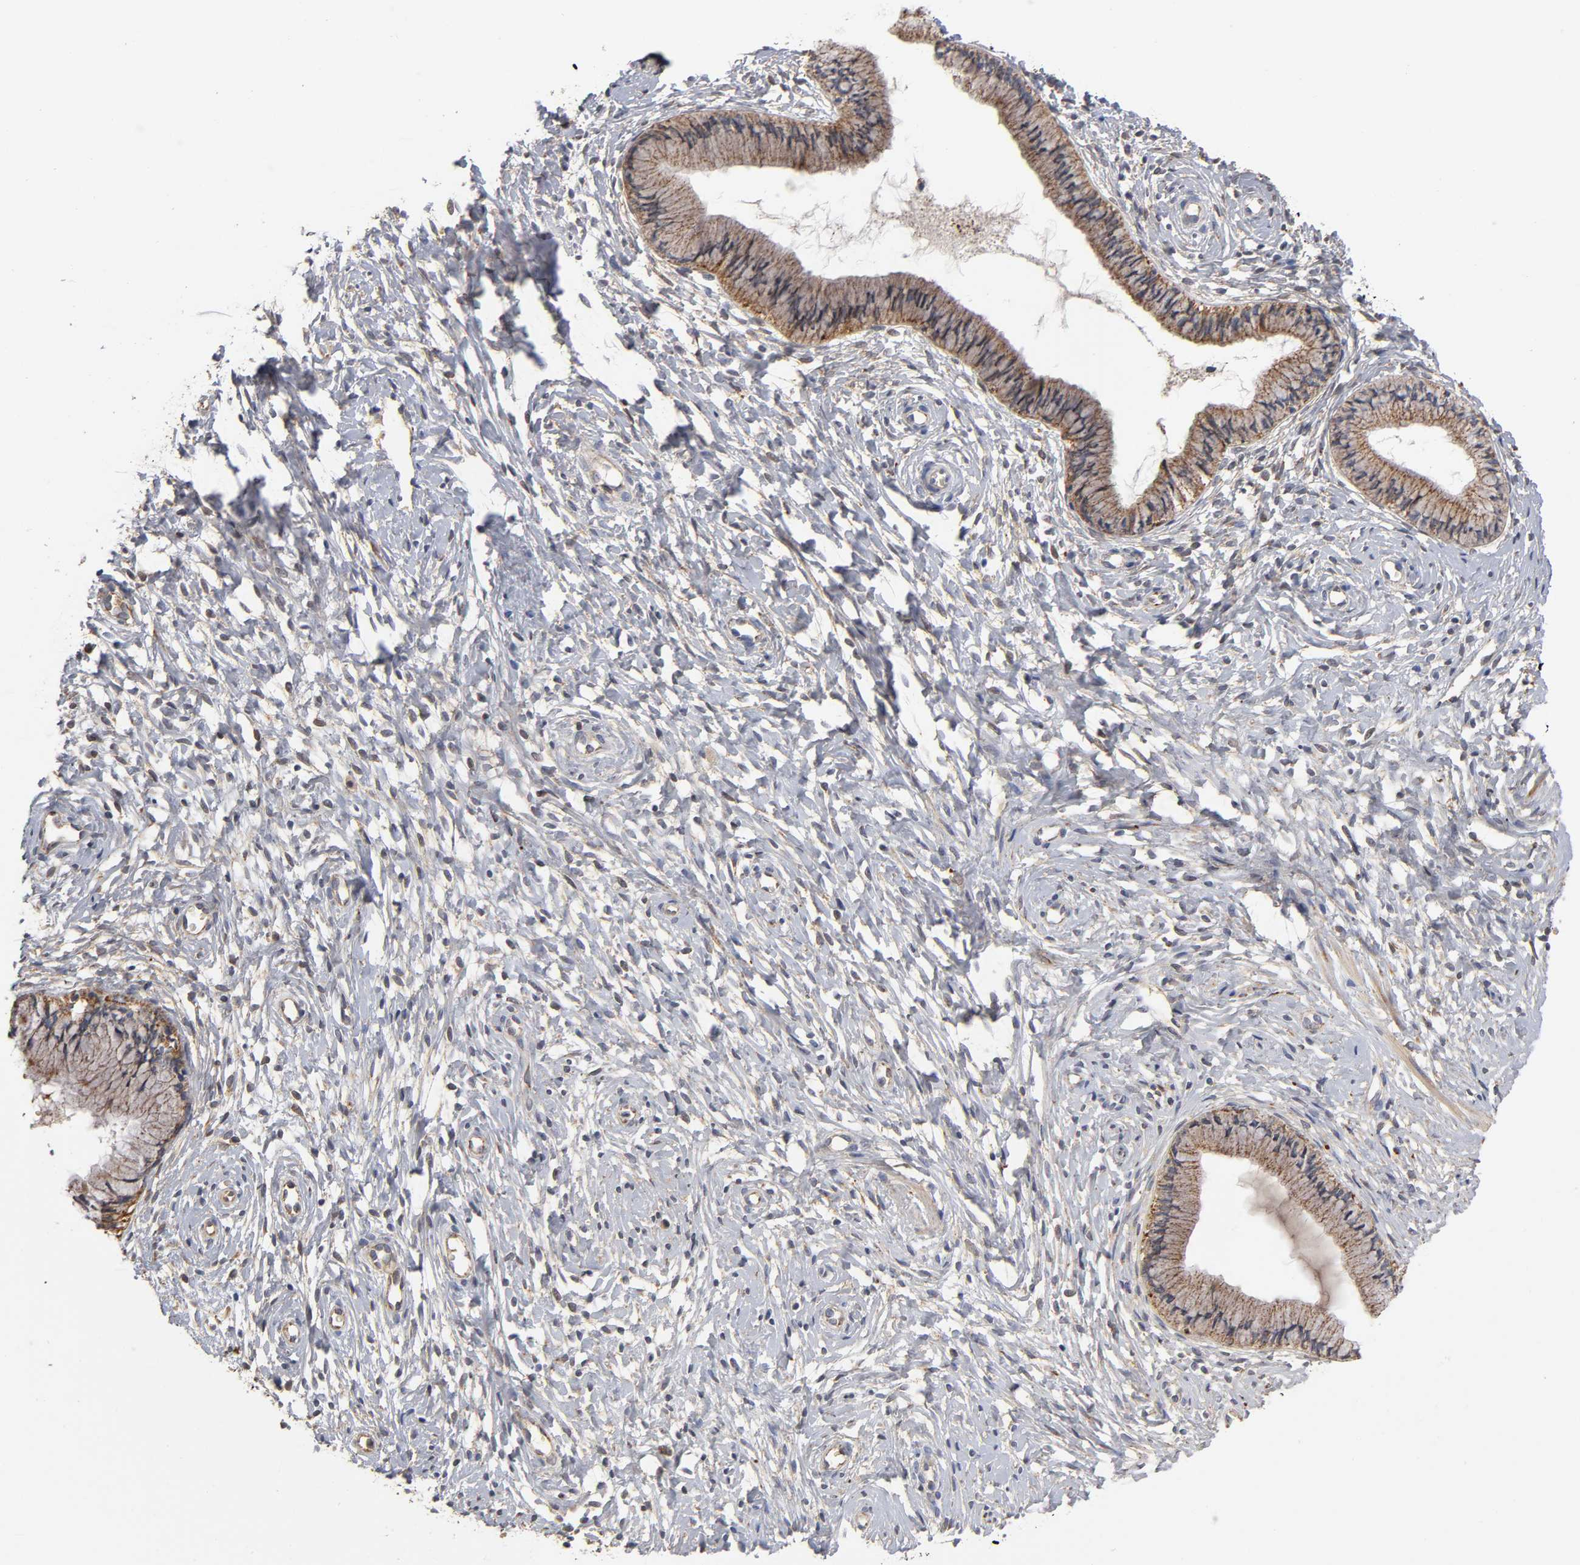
{"staining": {"intensity": "moderate", "quantity": ">75%", "location": "cytoplasmic/membranous"}, "tissue": "cervix", "cell_type": "Glandular cells", "image_type": "normal", "snomed": [{"axis": "morphology", "description": "Normal tissue, NOS"}, {"axis": "topography", "description": "Cervix"}], "caption": "An immunohistochemistry (IHC) micrograph of benign tissue is shown. Protein staining in brown shows moderate cytoplasmic/membranous positivity in cervix within glandular cells. (Brightfield microscopy of DAB IHC at high magnification).", "gene": "ISG15", "patient": {"sex": "female", "age": 46}}